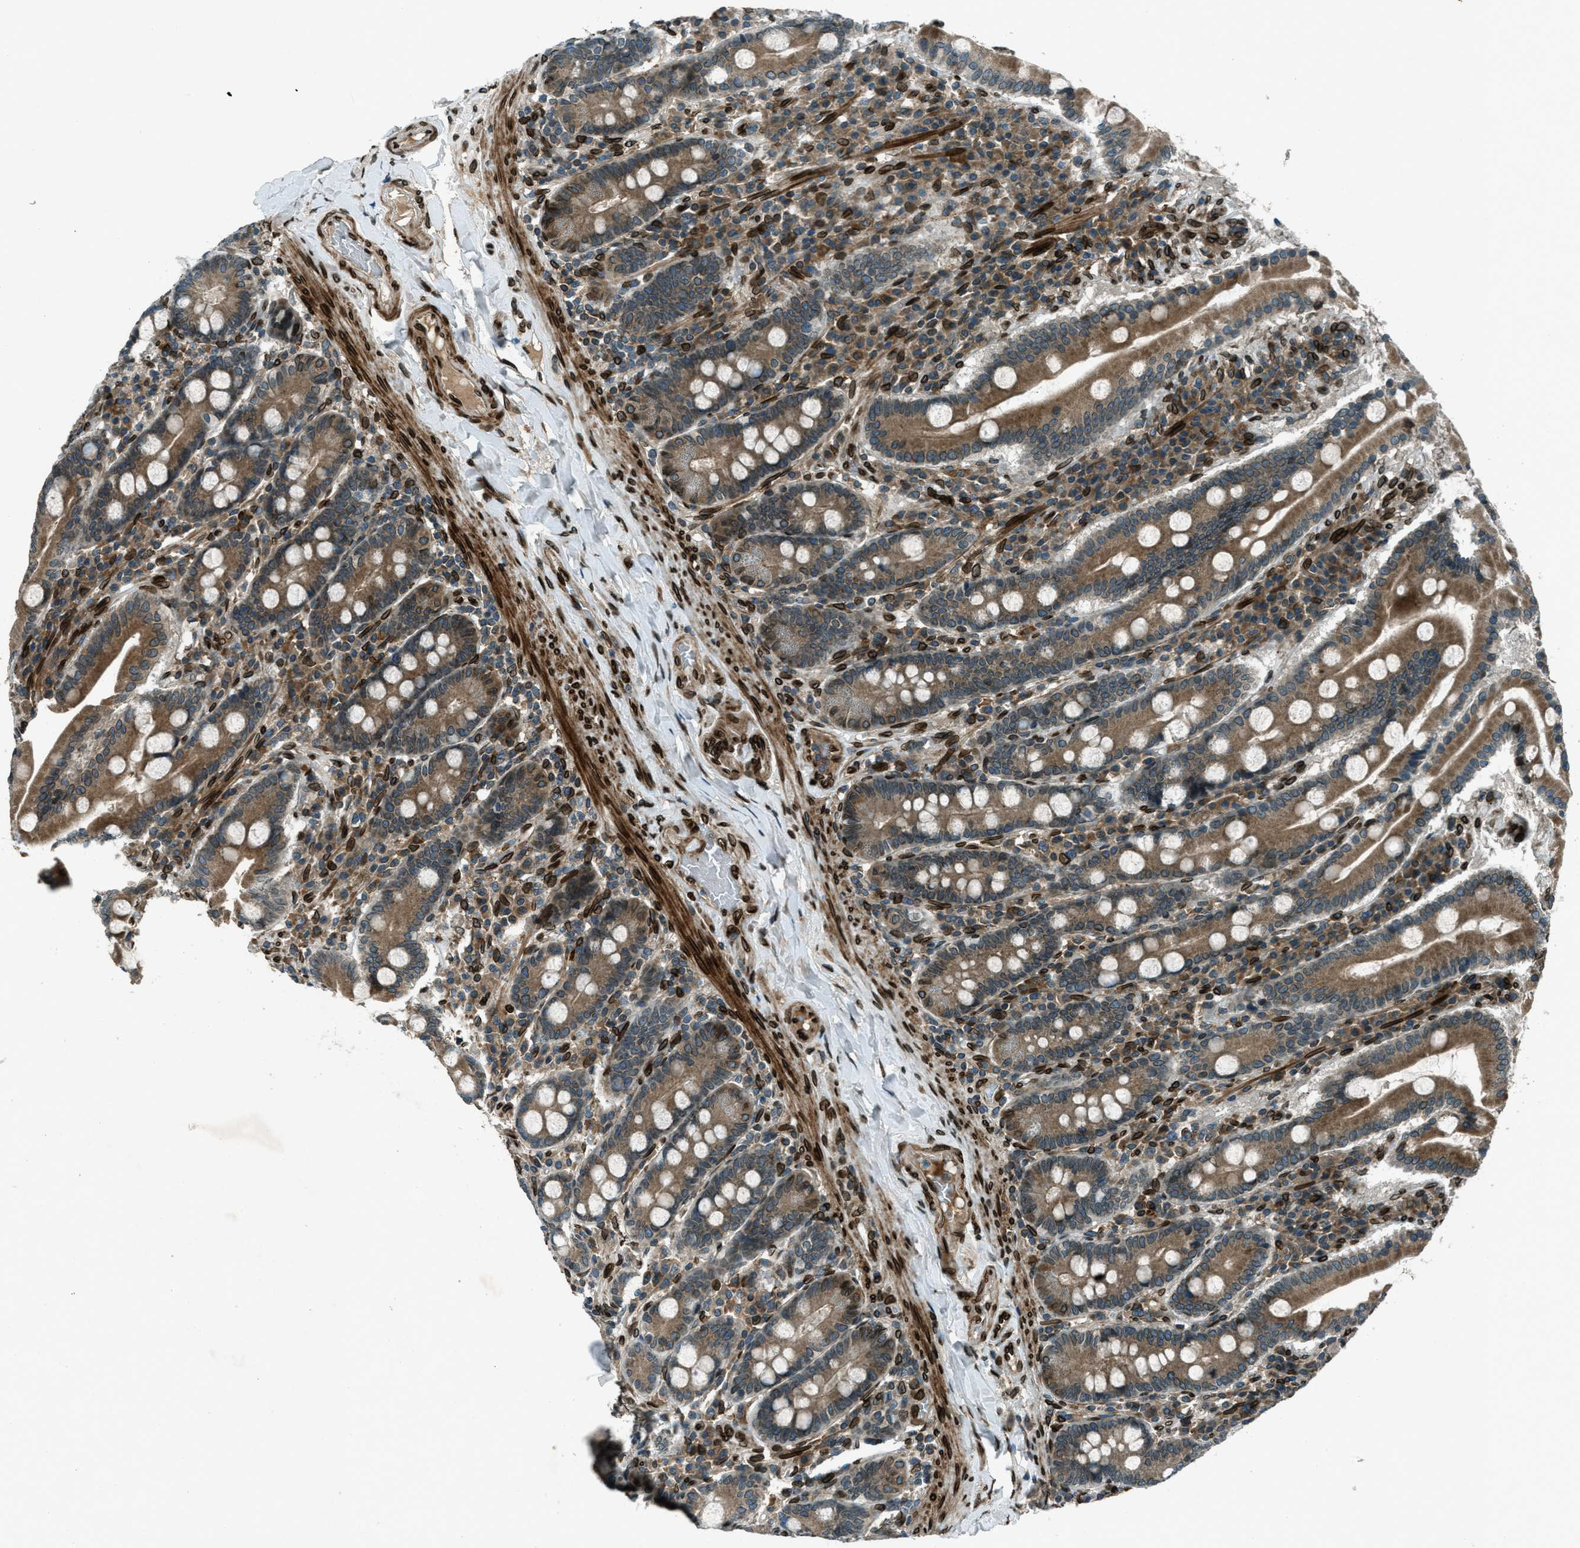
{"staining": {"intensity": "strong", "quantity": ">75%", "location": "cytoplasmic/membranous,nuclear"}, "tissue": "duodenum", "cell_type": "Glandular cells", "image_type": "normal", "snomed": [{"axis": "morphology", "description": "Normal tissue, NOS"}, {"axis": "topography", "description": "Duodenum"}], "caption": "Immunohistochemistry image of benign human duodenum stained for a protein (brown), which exhibits high levels of strong cytoplasmic/membranous,nuclear positivity in approximately >75% of glandular cells.", "gene": "LEMD2", "patient": {"sex": "male", "age": 50}}